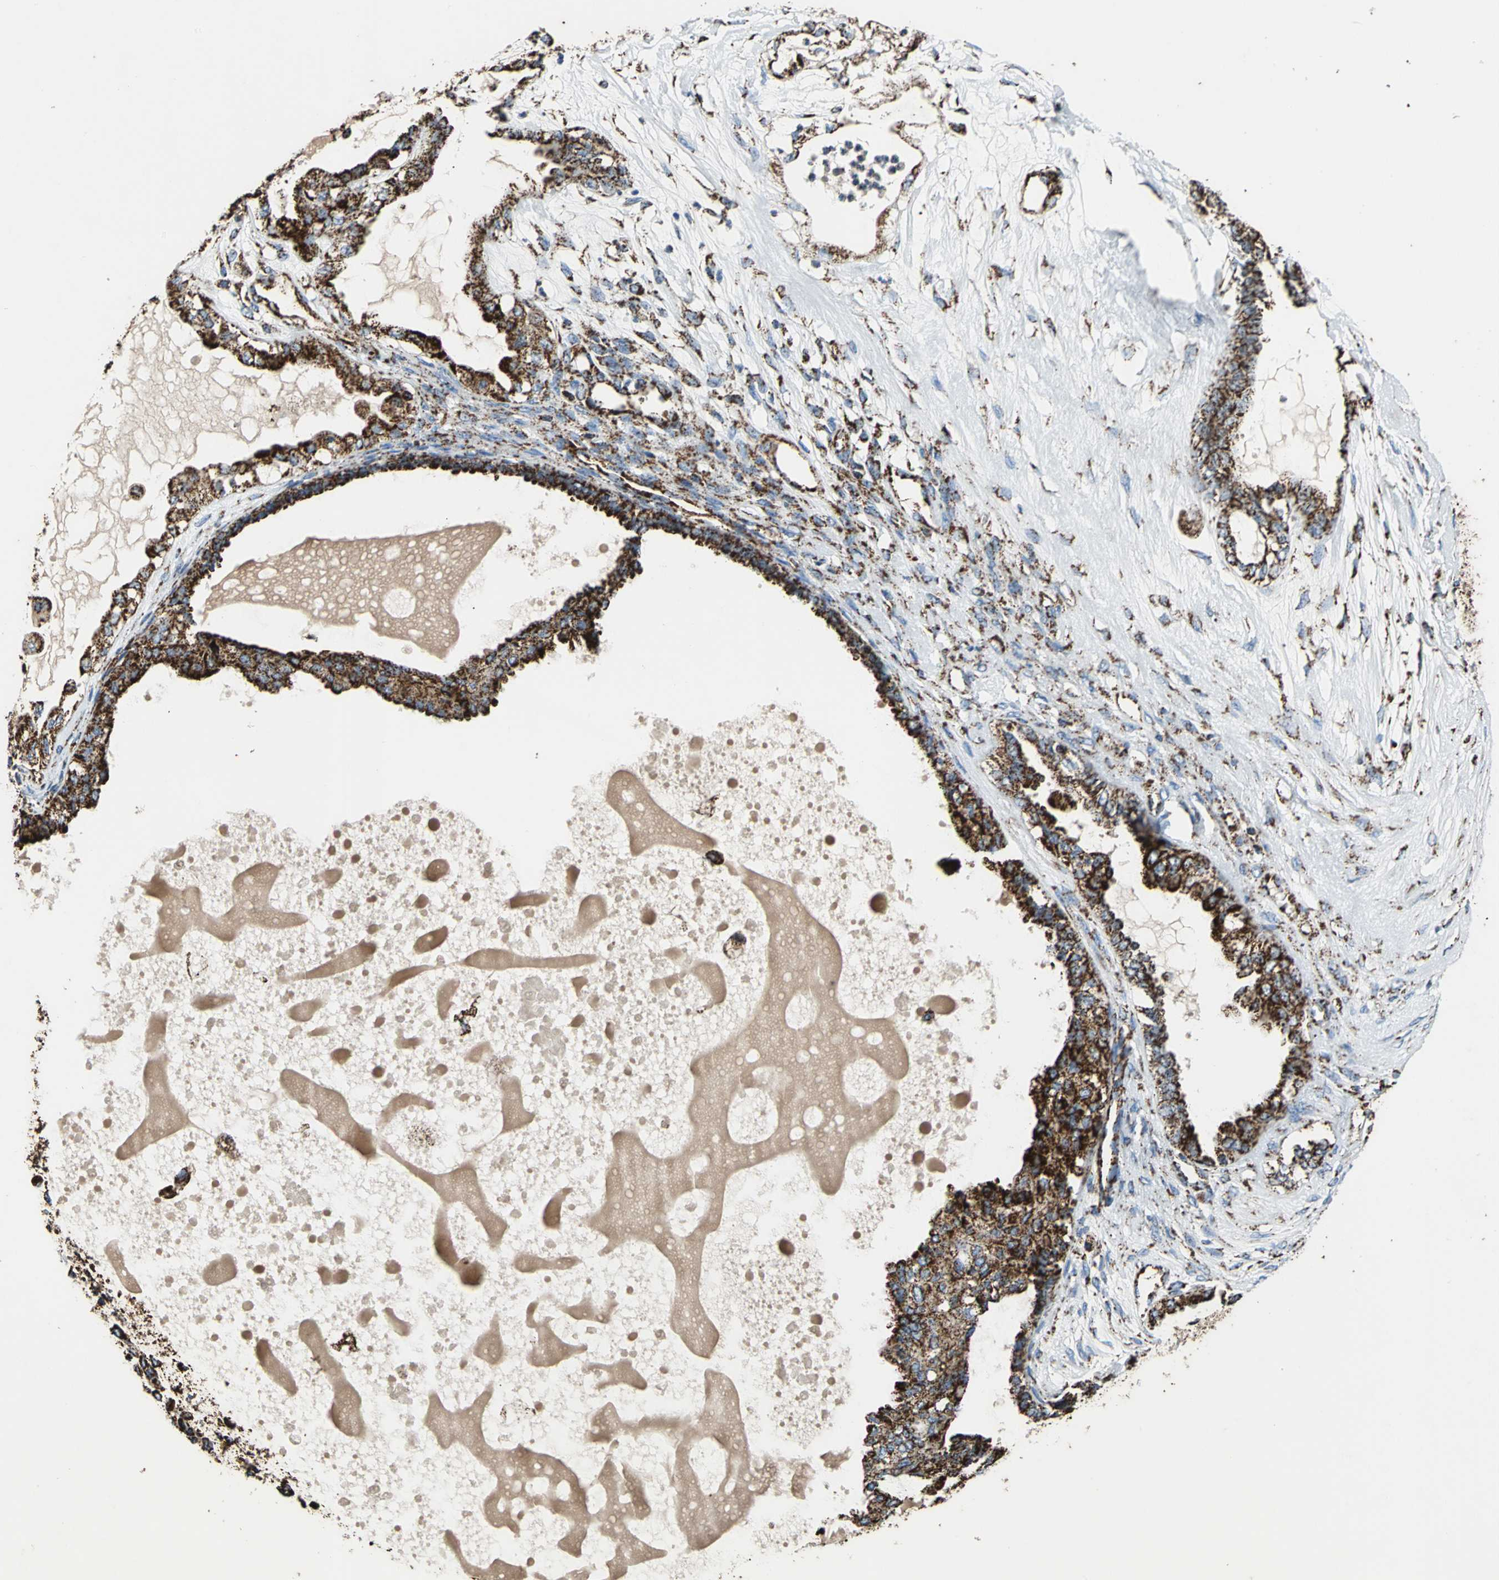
{"staining": {"intensity": "strong", "quantity": ">75%", "location": "cytoplasmic/membranous"}, "tissue": "ovarian cancer", "cell_type": "Tumor cells", "image_type": "cancer", "snomed": [{"axis": "morphology", "description": "Carcinoma, NOS"}, {"axis": "morphology", "description": "Carcinoma, endometroid"}, {"axis": "topography", "description": "Ovary"}], "caption": "Immunohistochemistry (IHC) (DAB (3,3'-diaminobenzidine)) staining of ovarian cancer exhibits strong cytoplasmic/membranous protein staining in about >75% of tumor cells.", "gene": "ECH1", "patient": {"sex": "female", "age": 50}}